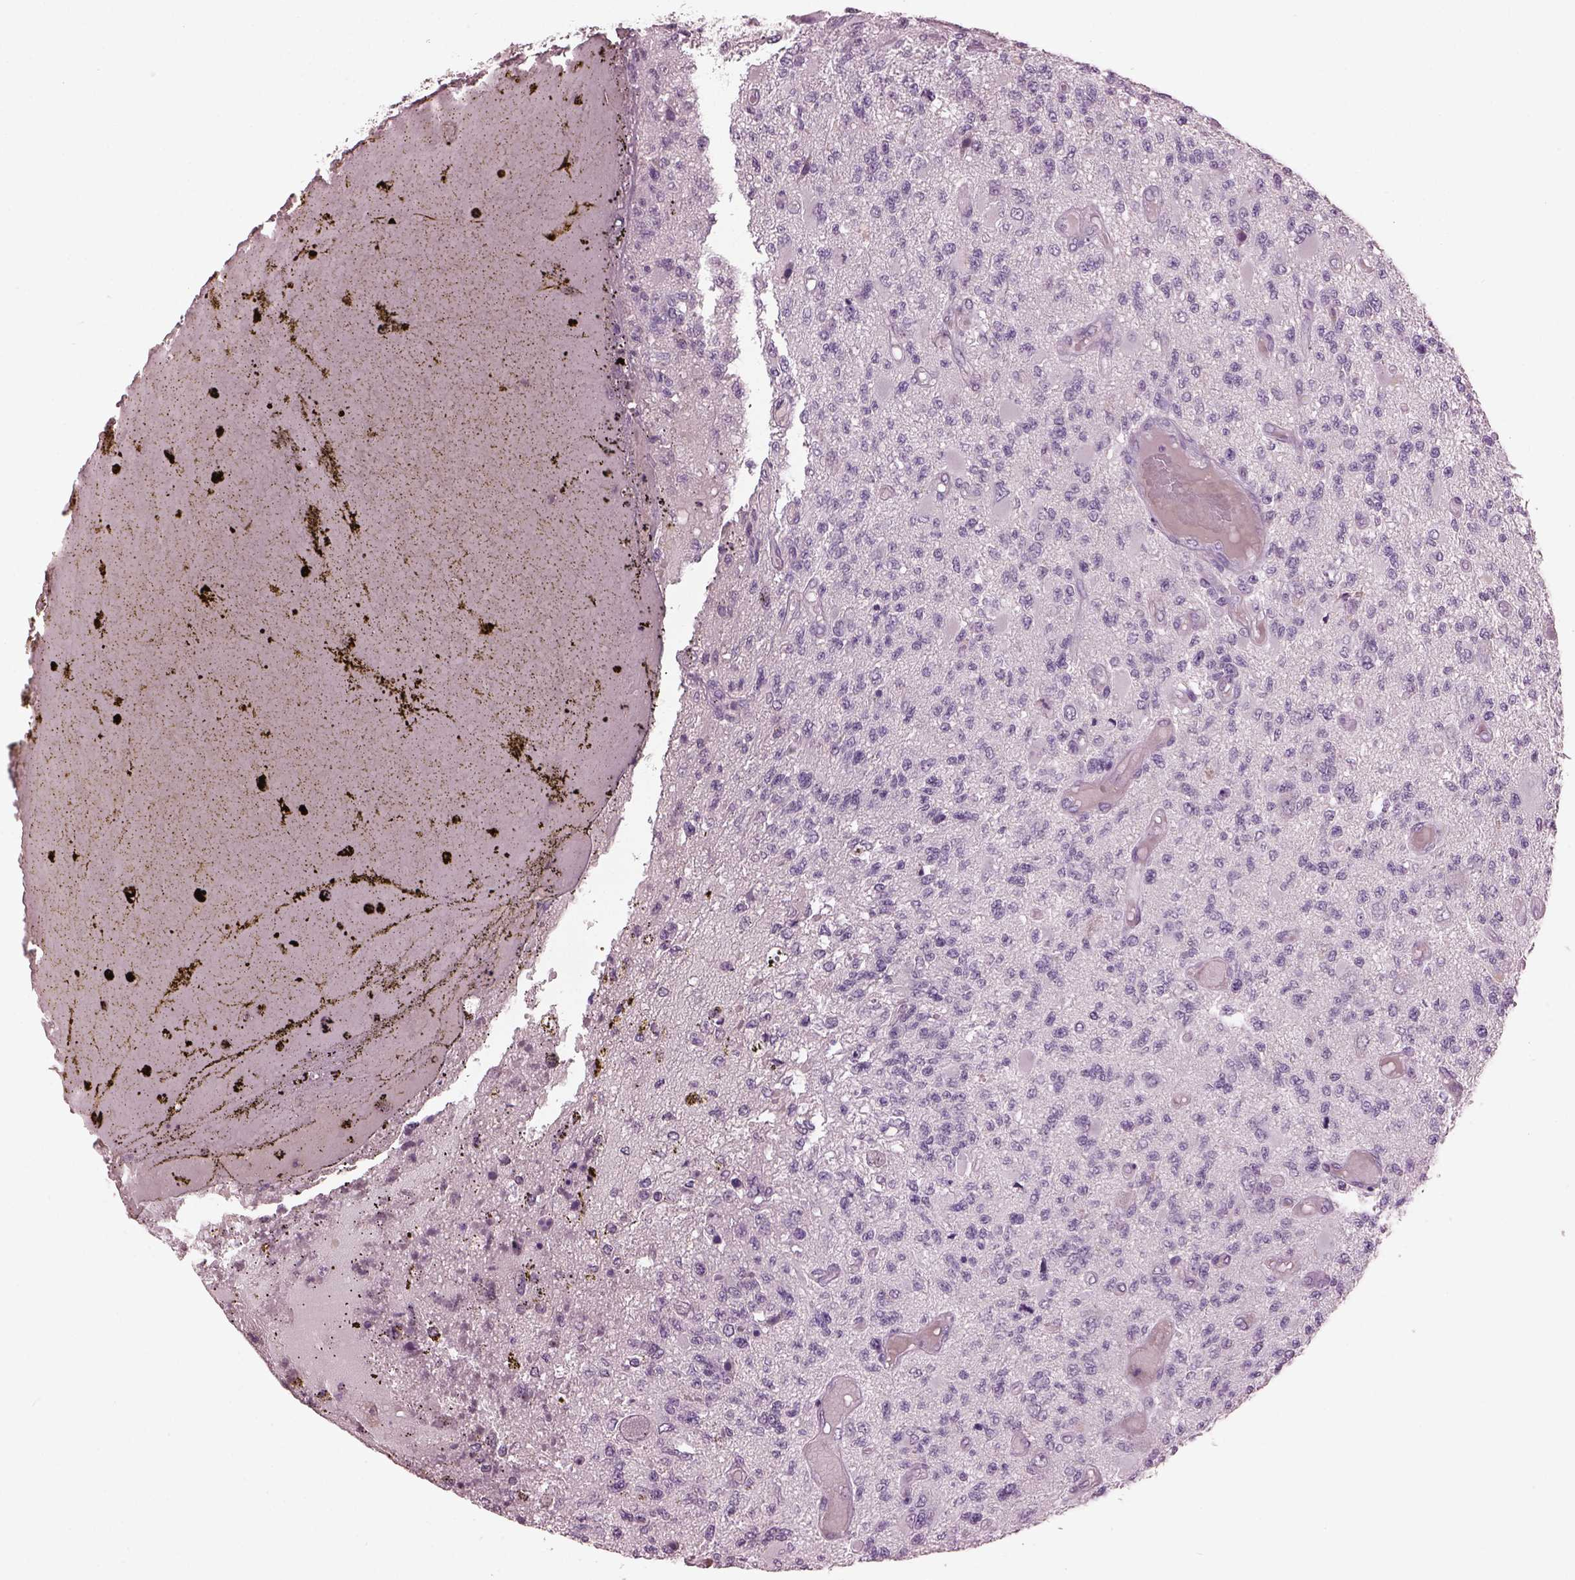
{"staining": {"intensity": "negative", "quantity": "none", "location": "none"}, "tissue": "glioma", "cell_type": "Tumor cells", "image_type": "cancer", "snomed": [{"axis": "morphology", "description": "Glioma, malignant, High grade"}, {"axis": "topography", "description": "Brain"}], "caption": "Tumor cells show no significant protein positivity in glioma.", "gene": "PACRG", "patient": {"sex": "female", "age": 63}}